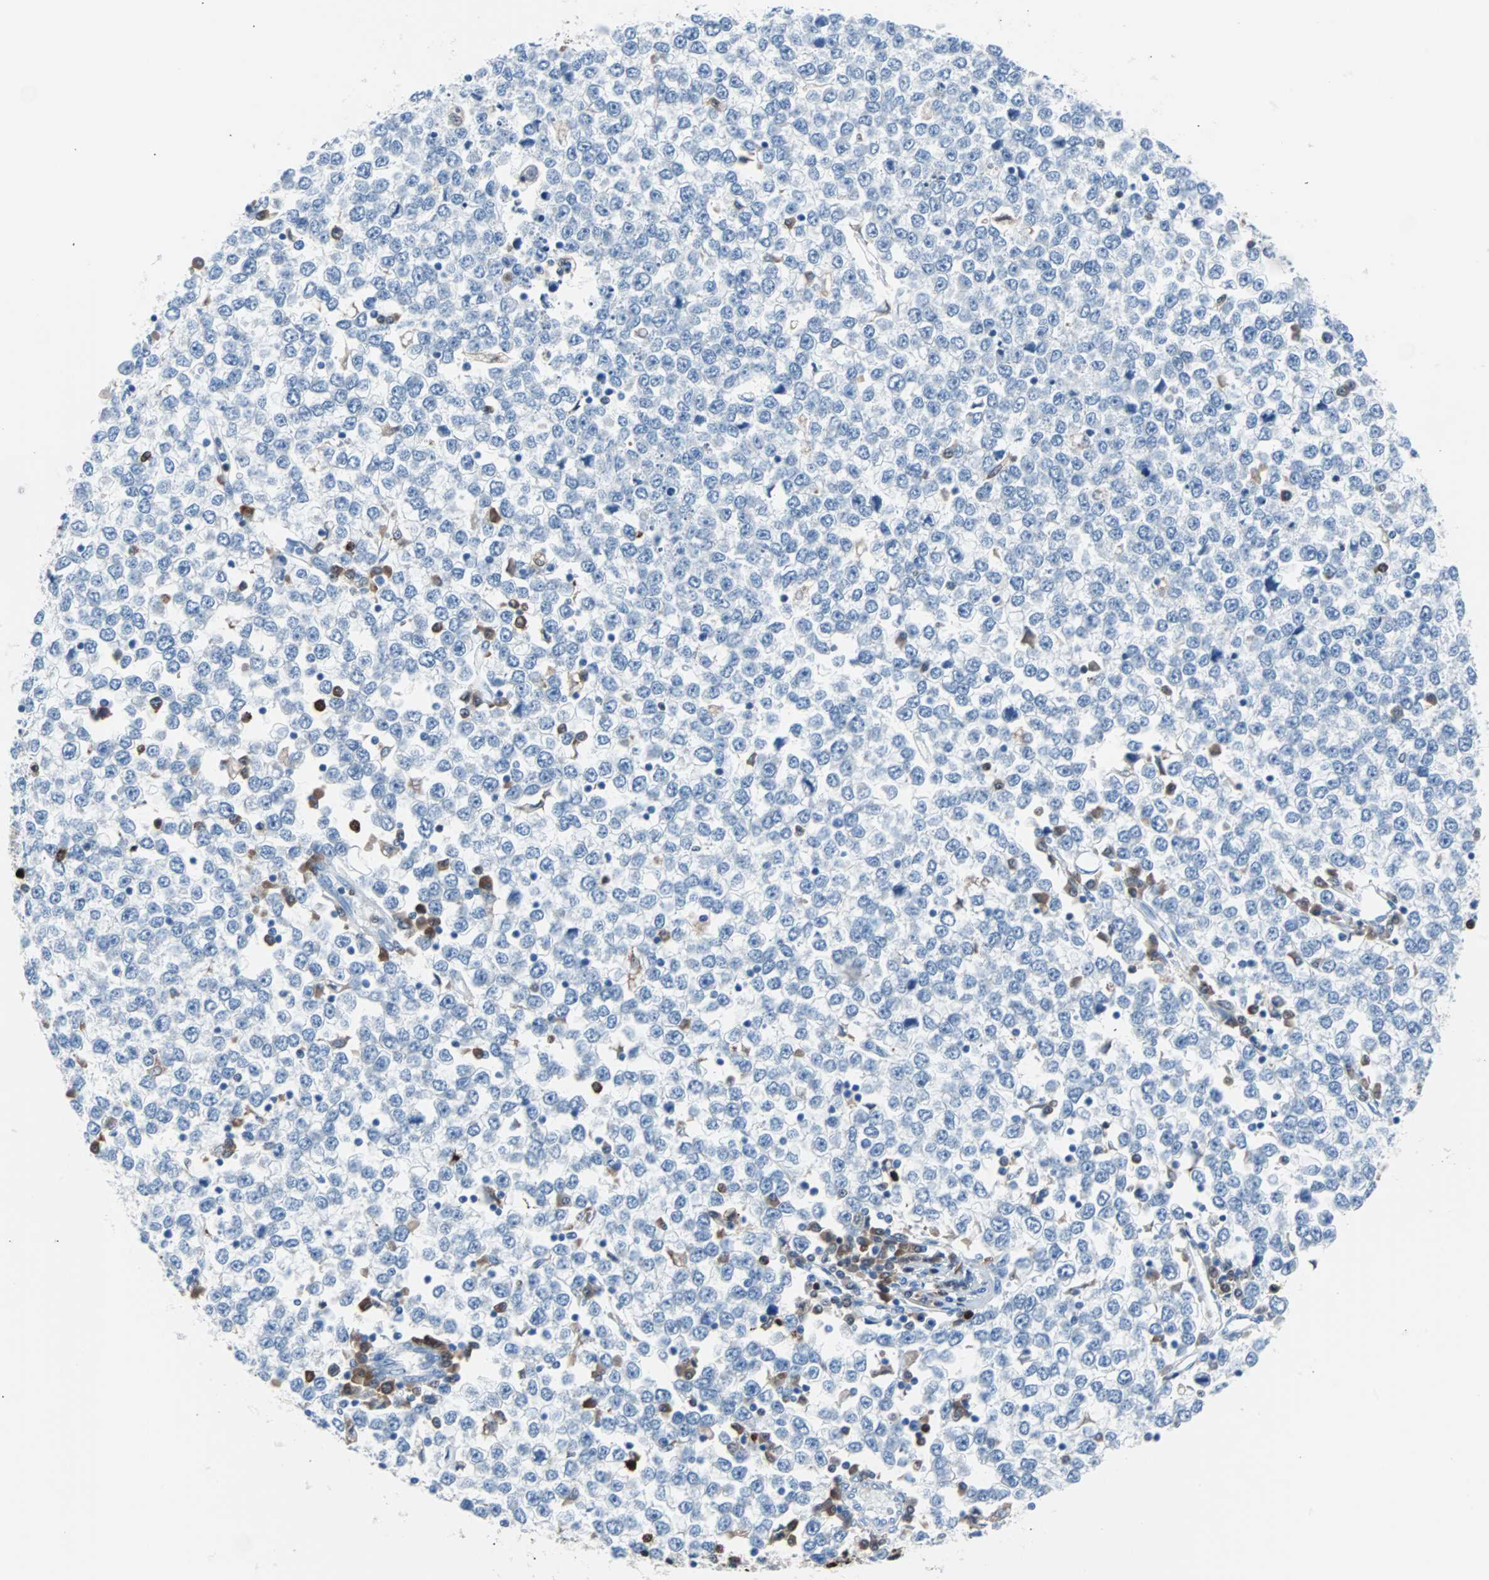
{"staining": {"intensity": "negative", "quantity": "none", "location": "none"}, "tissue": "testis cancer", "cell_type": "Tumor cells", "image_type": "cancer", "snomed": [{"axis": "morphology", "description": "Seminoma, NOS"}, {"axis": "topography", "description": "Testis"}], "caption": "High magnification brightfield microscopy of testis seminoma stained with DAB (brown) and counterstained with hematoxylin (blue): tumor cells show no significant staining.", "gene": "SYK", "patient": {"sex": "male", "age": 65}}